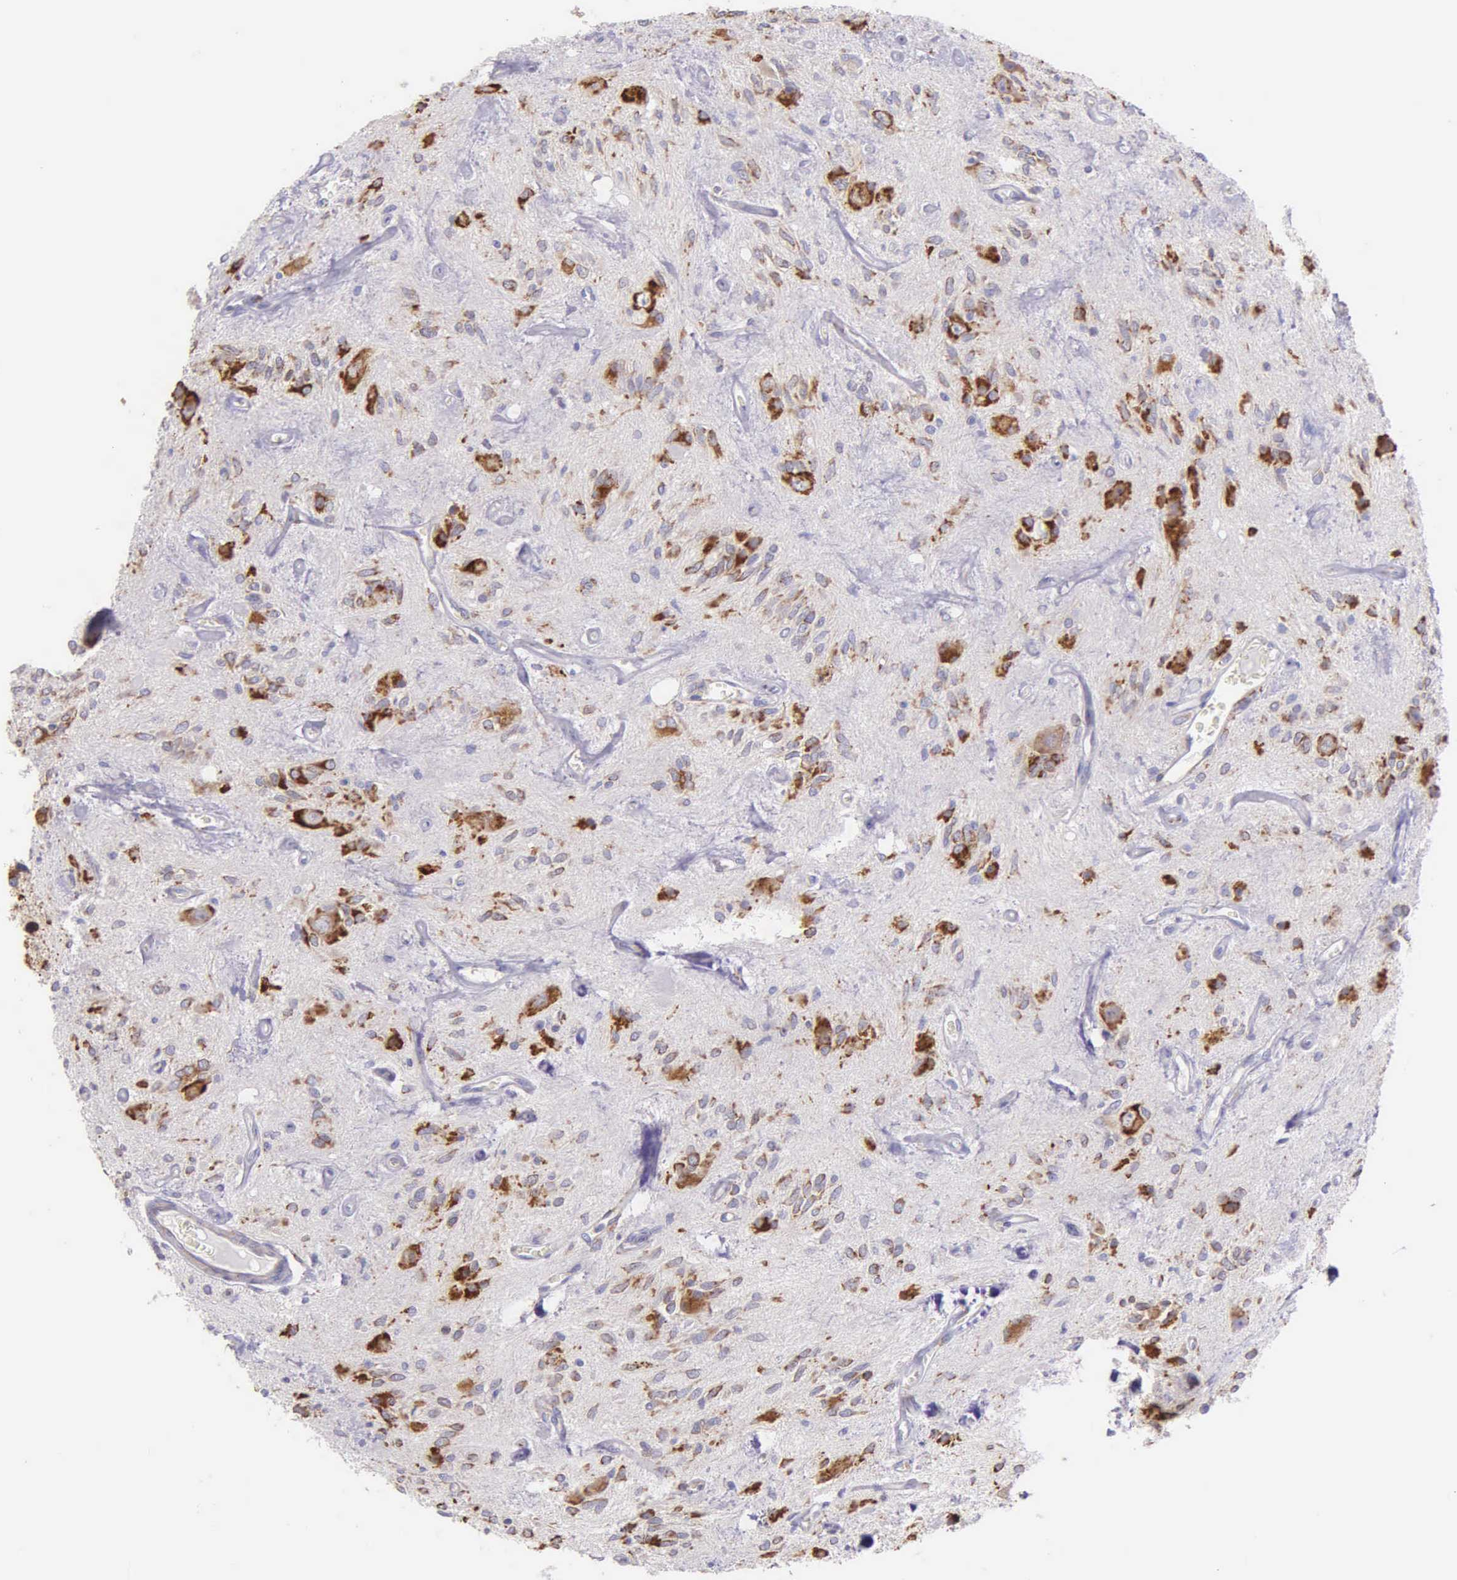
{"staining": {"intensity": "strong", "quantity": "<25%", "location": "cytoplasmic/membranous"}, "tissue": "glioma", "cell_type": "Tumor cells", "image_type": "cancer", "snomed": [{"axis": "morphology", "description": "Glioma, malignant, Low grade"}, {"axis": "topography", "description": "Brain"}], "caption": "Low-grade glioma (malignant) was stained to show a protein in brown. There is medium levels of strong cytoplasmic/membranous expression in approximately <25% of tumor cells.", "gene": "CKAP4", "patient": {"sex": "female", "age": 15}}